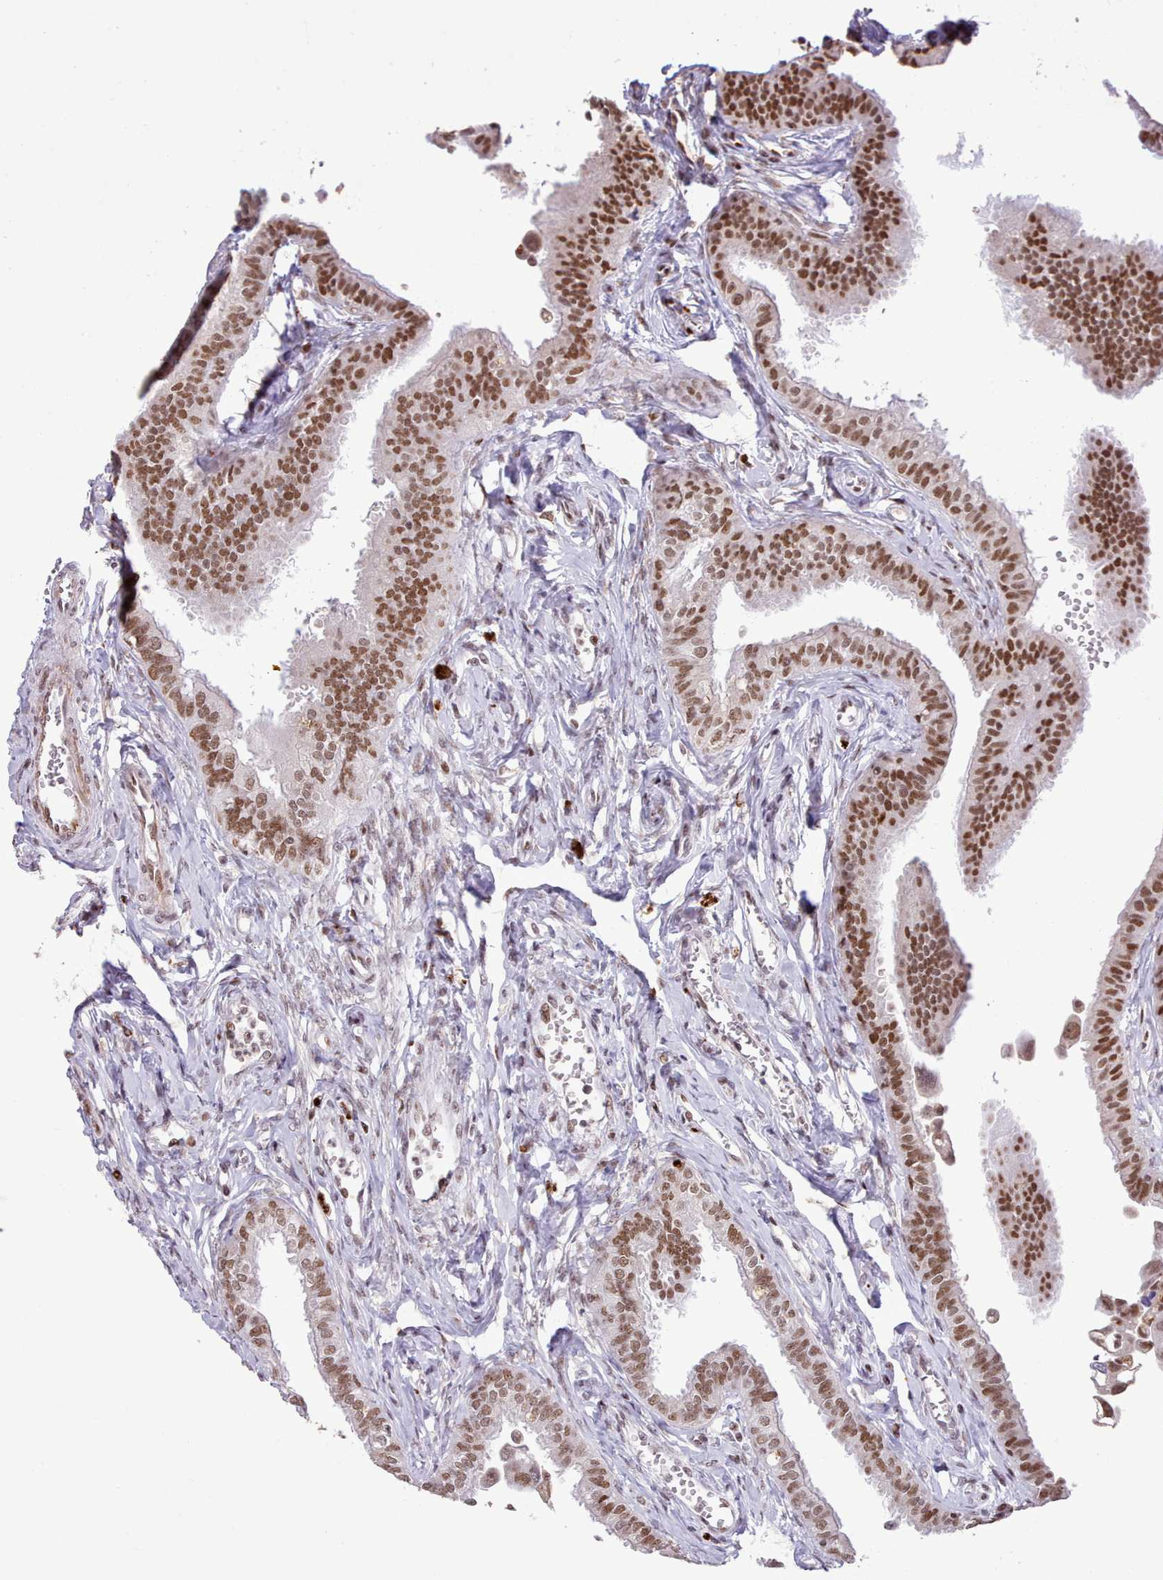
{"staining": {"intensity": "strong", "quantity": ">75%", "location": "nuclear"}, "tissue": "fallopian tube", "cell_type": "Glandular cells", "image_type": "normal", "snomed": [{"axis": "morphology", "description": "Normal tissue, NOS"}, {"axis": "morphology", "description": "Carcinoma, NOS"}, {"axis": "topography", "description": "Fallopian tube"}, {"axis": "topography", "description": "Ovary"}], "caption": "A high-resolution image shows immunohistochemistry staining of benign fallopian tube, which exhibits strong nuclear expression in about >75% of glandular cells. The staining is performed using DAB brown chromogen to label protein expression. The nuclei are counter-stained blue using hematoxylin.", "gene": "TAF15", "patient": {"sex": "female", "age": 59}}